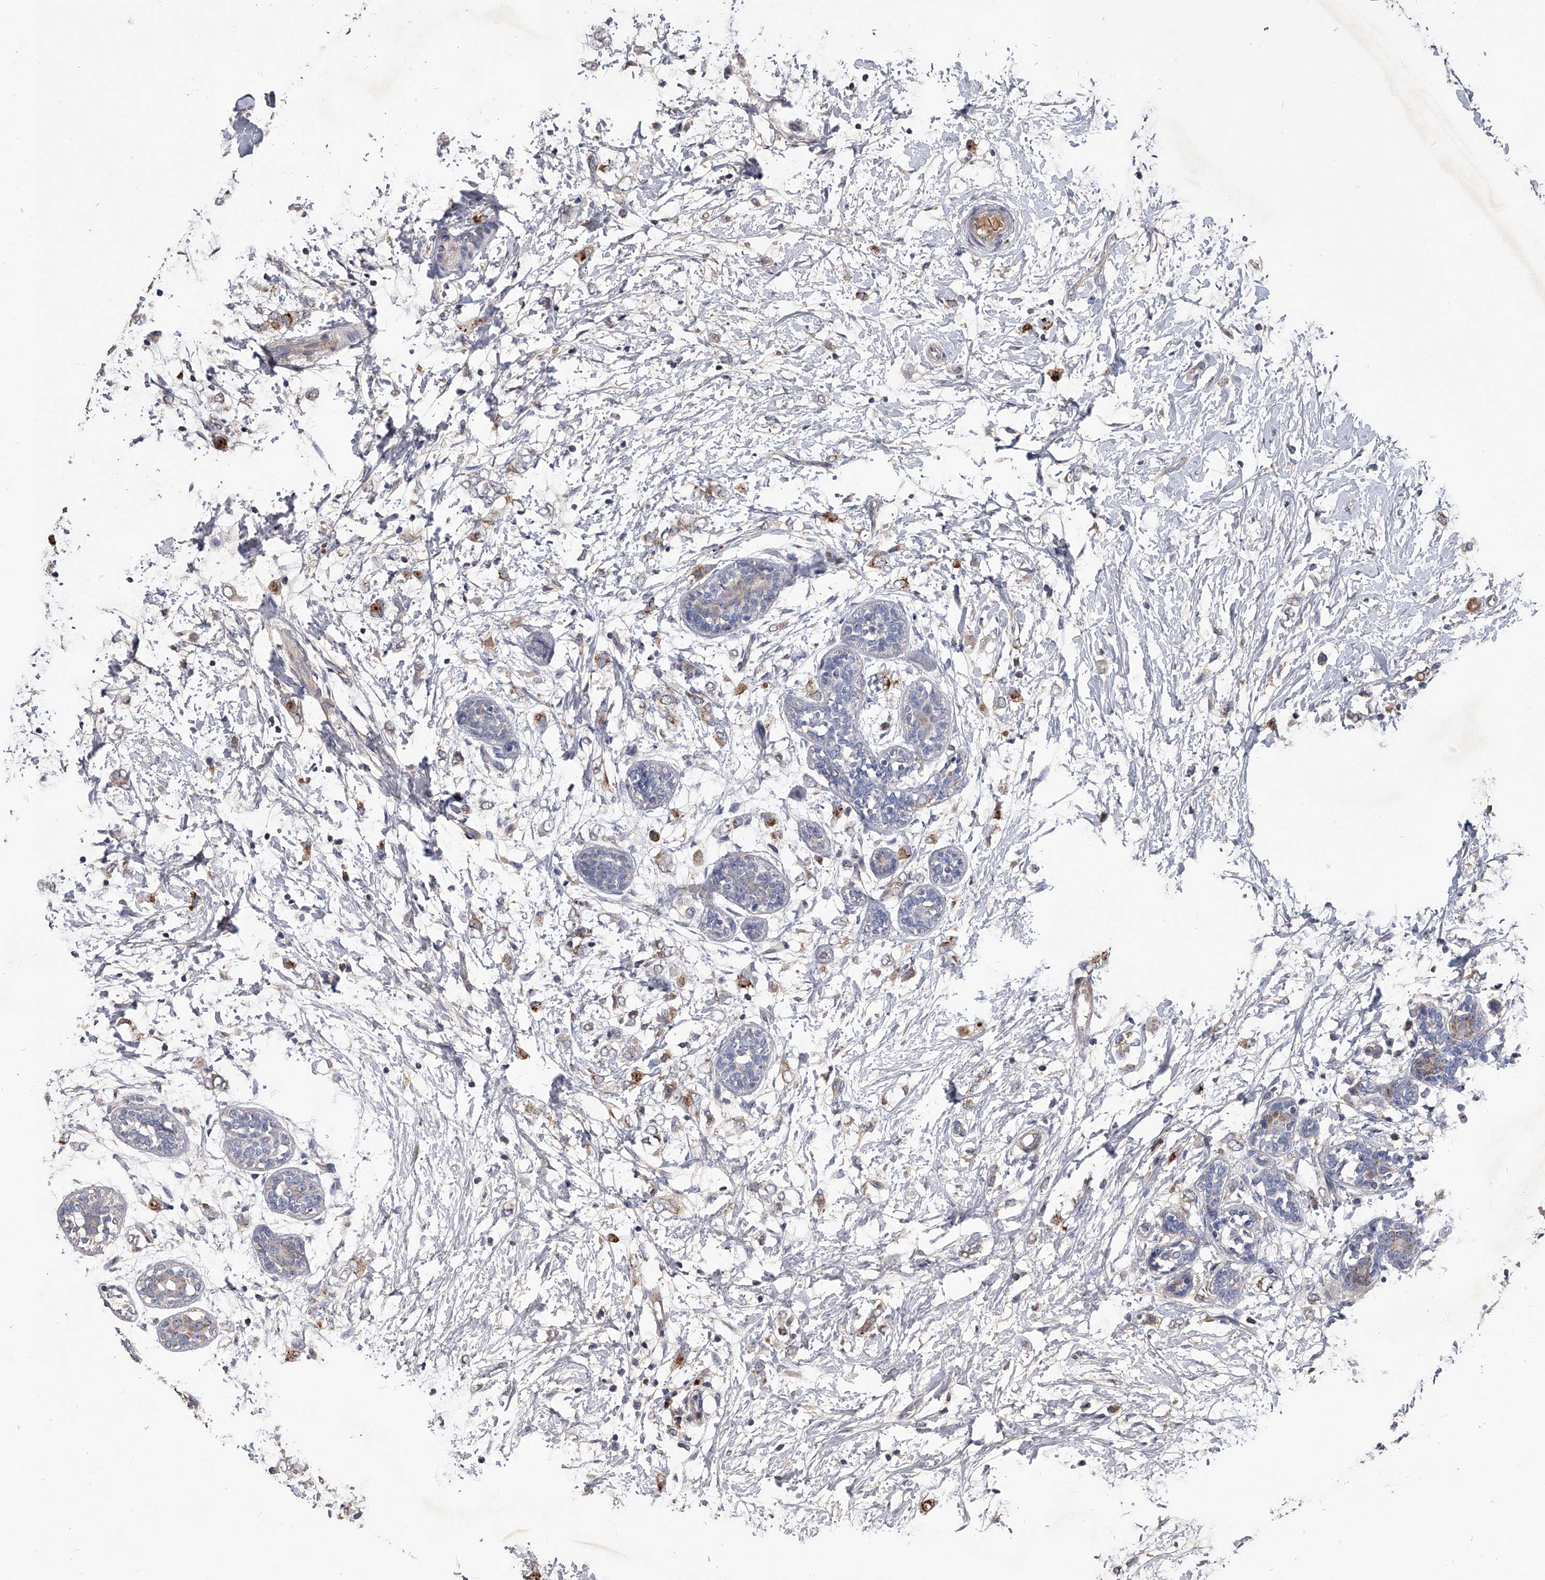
{"staining": {"intensity": "moderate", "quantity": "25%-75%", "location": "cytoplasmic/membranous"}, "tissue": "breast cancer", "cell_type": "Tumor cells", "image_type": "cancer", "snomed": [{"axis": "morphology", "description": "Normal tissue, NOS"}, {"axis": "morphology", "description": "Lobular carcinoma"}, {"axis": "topography", "description": "Breast"}], "caption": "Immunohistochemical staining of breast cancer (lobular carcinoma) displays medium levels of moderate cytoplasmic/membranous protein expression in about 25%-75% of tumor cells.", "gene": "NRP1", "patient": {"sex": "female", "age": 47}}